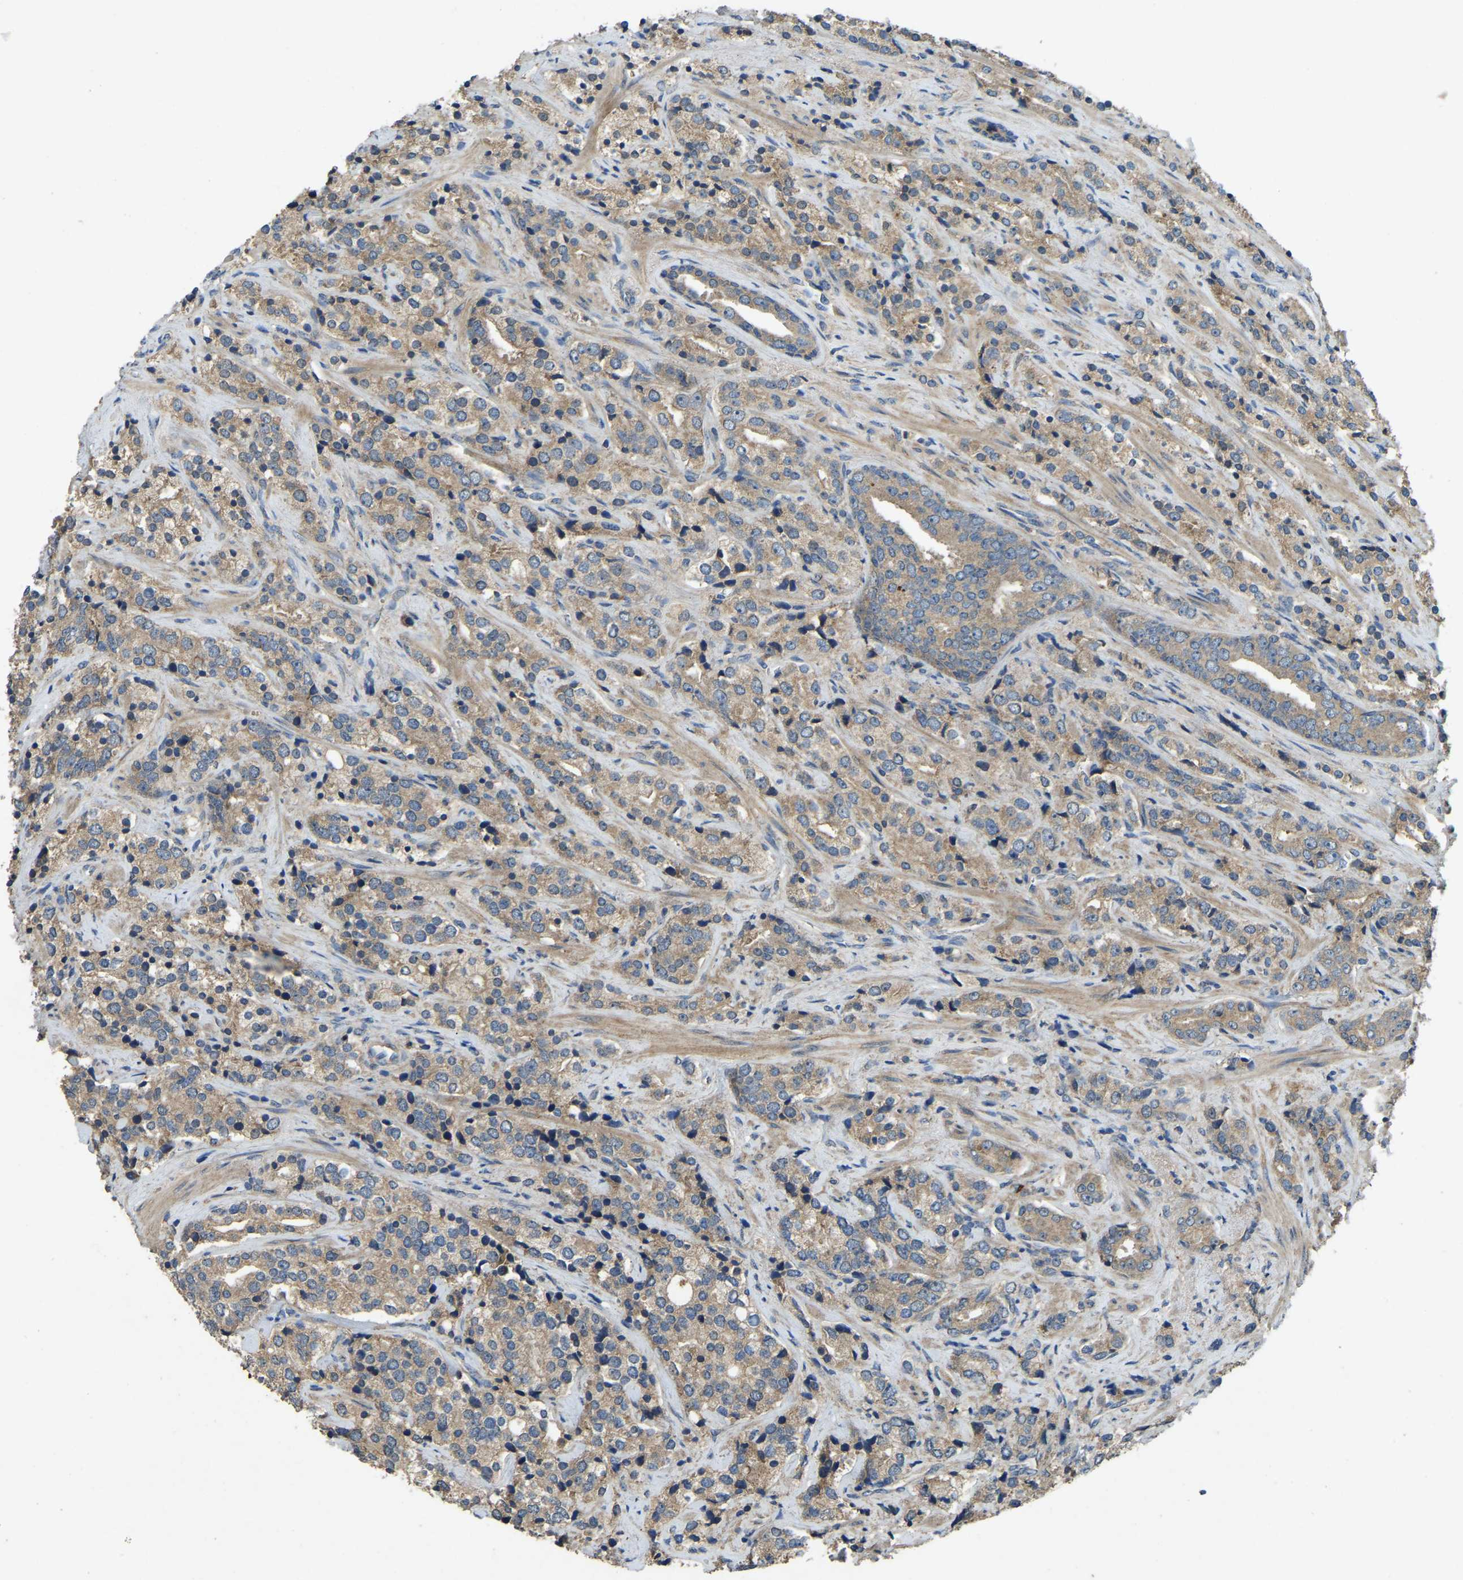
{"staining": {"intensity": "weak", "quantity": ">75%", "location": "cytoplasmic/membranous"}, "tissue": "prostate cancer", "cell_type": "Tumor cells", "image_type": "cancer", "snomed": [{"axis": "morphology", "description": "Adenocarcinoma, High grade"}, {"axis": "topography", "description": "Prostate"}], "caption": "This photomicrograph demonstrates IHC staining of prostate cancer (adenocarcinoma (high-grade)), with low weak cytoplasmic/membranous staining in about >75% of tumor cells.", "gene": "ATP8B1", "patient": {"sex": "male", "age": 71}}